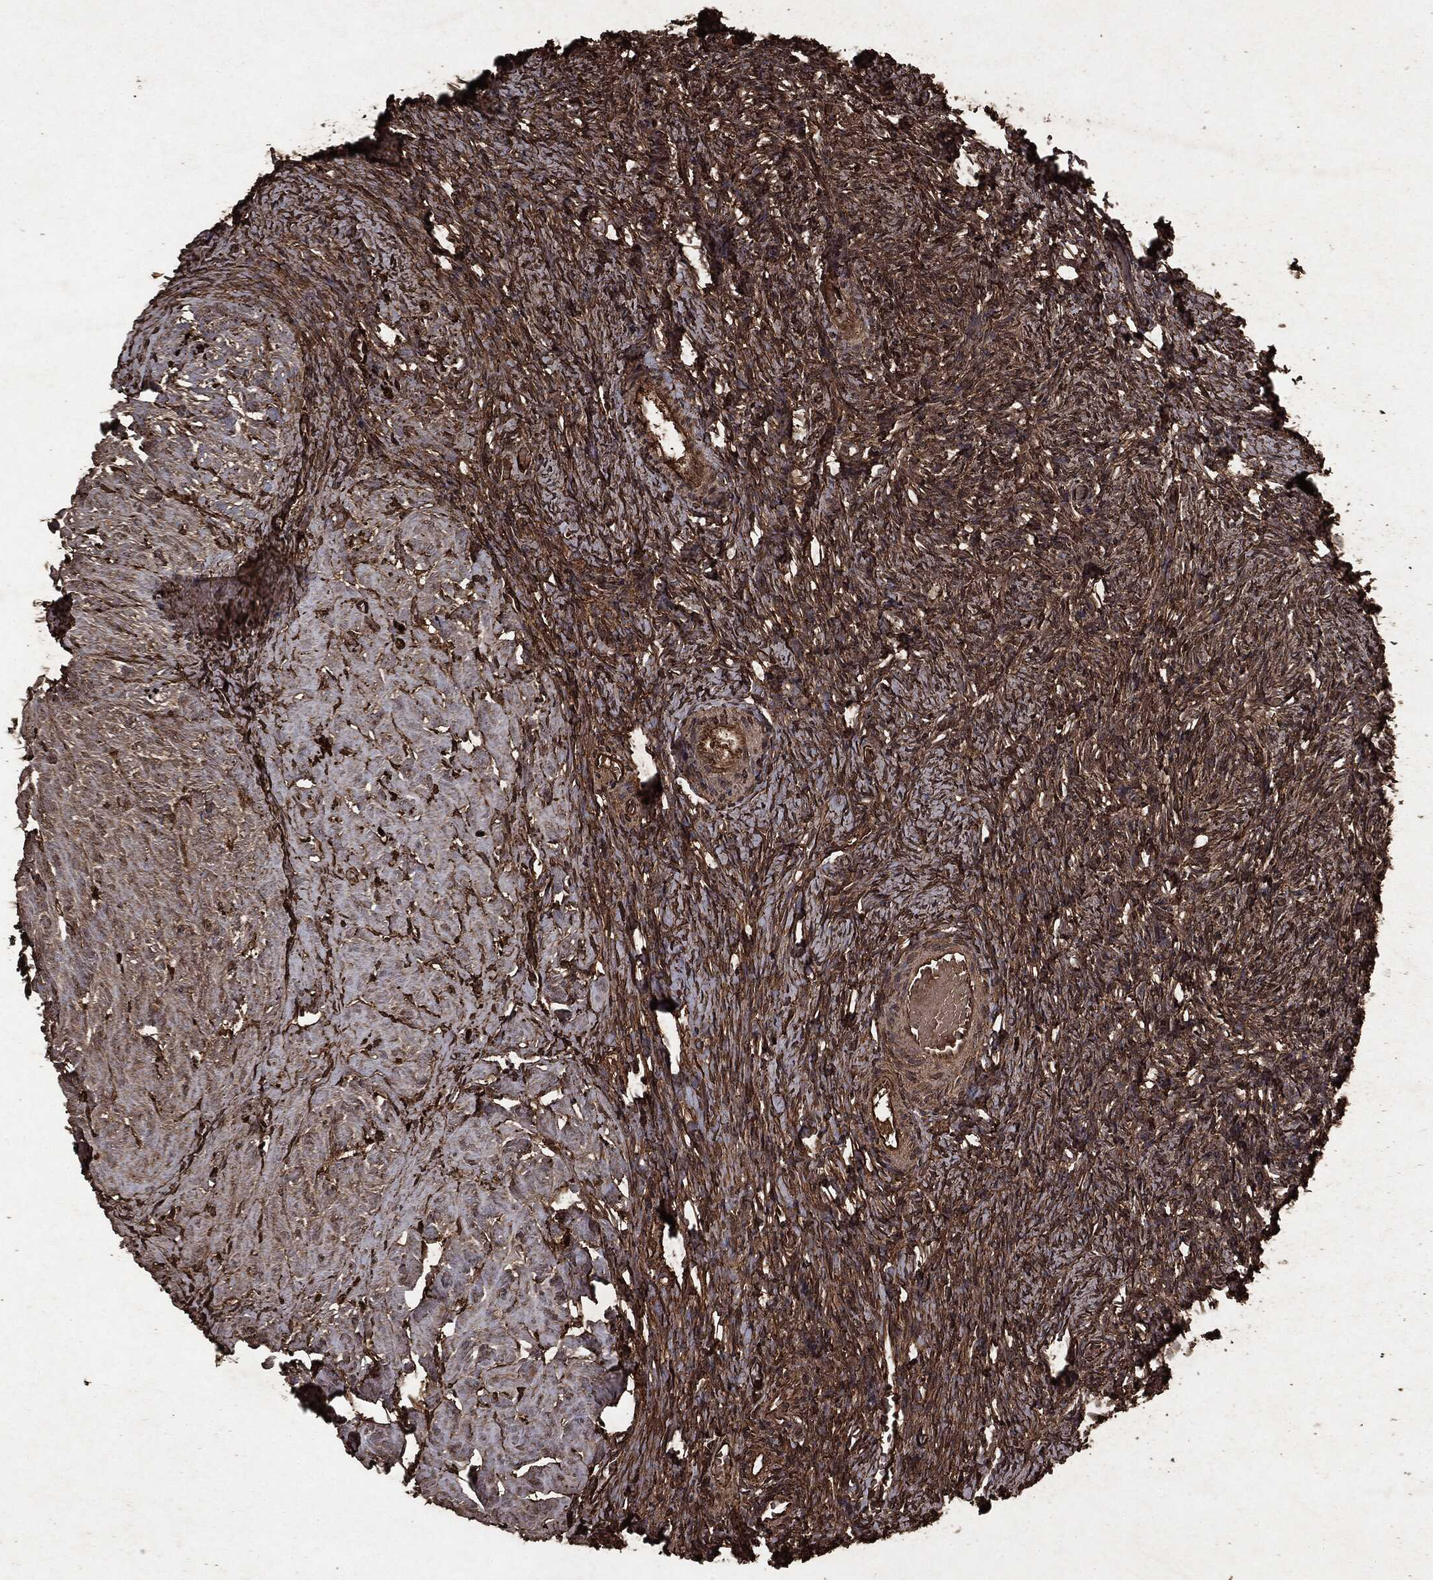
{"staining": {"intensity": "strong", "quantity": ">75%", "location": "cytoplasmic/membranous"}, "tissue": "ovary", "cell_type": "Follicle cells", "image_type": "normal", "snomed": [{"axis": "morphology", "description": "Normal tissue, NOS"}, {"axis": "topography", "description": "Ovary"}], "caption": "Brown immunohistochemical staining in unremarkable ovary demonstrates strong cytoplasmic/membranous expression in approximately >75% of follicle cells.", "gene": "ARAF", "patient": {"sex": "female", "age": 39}}